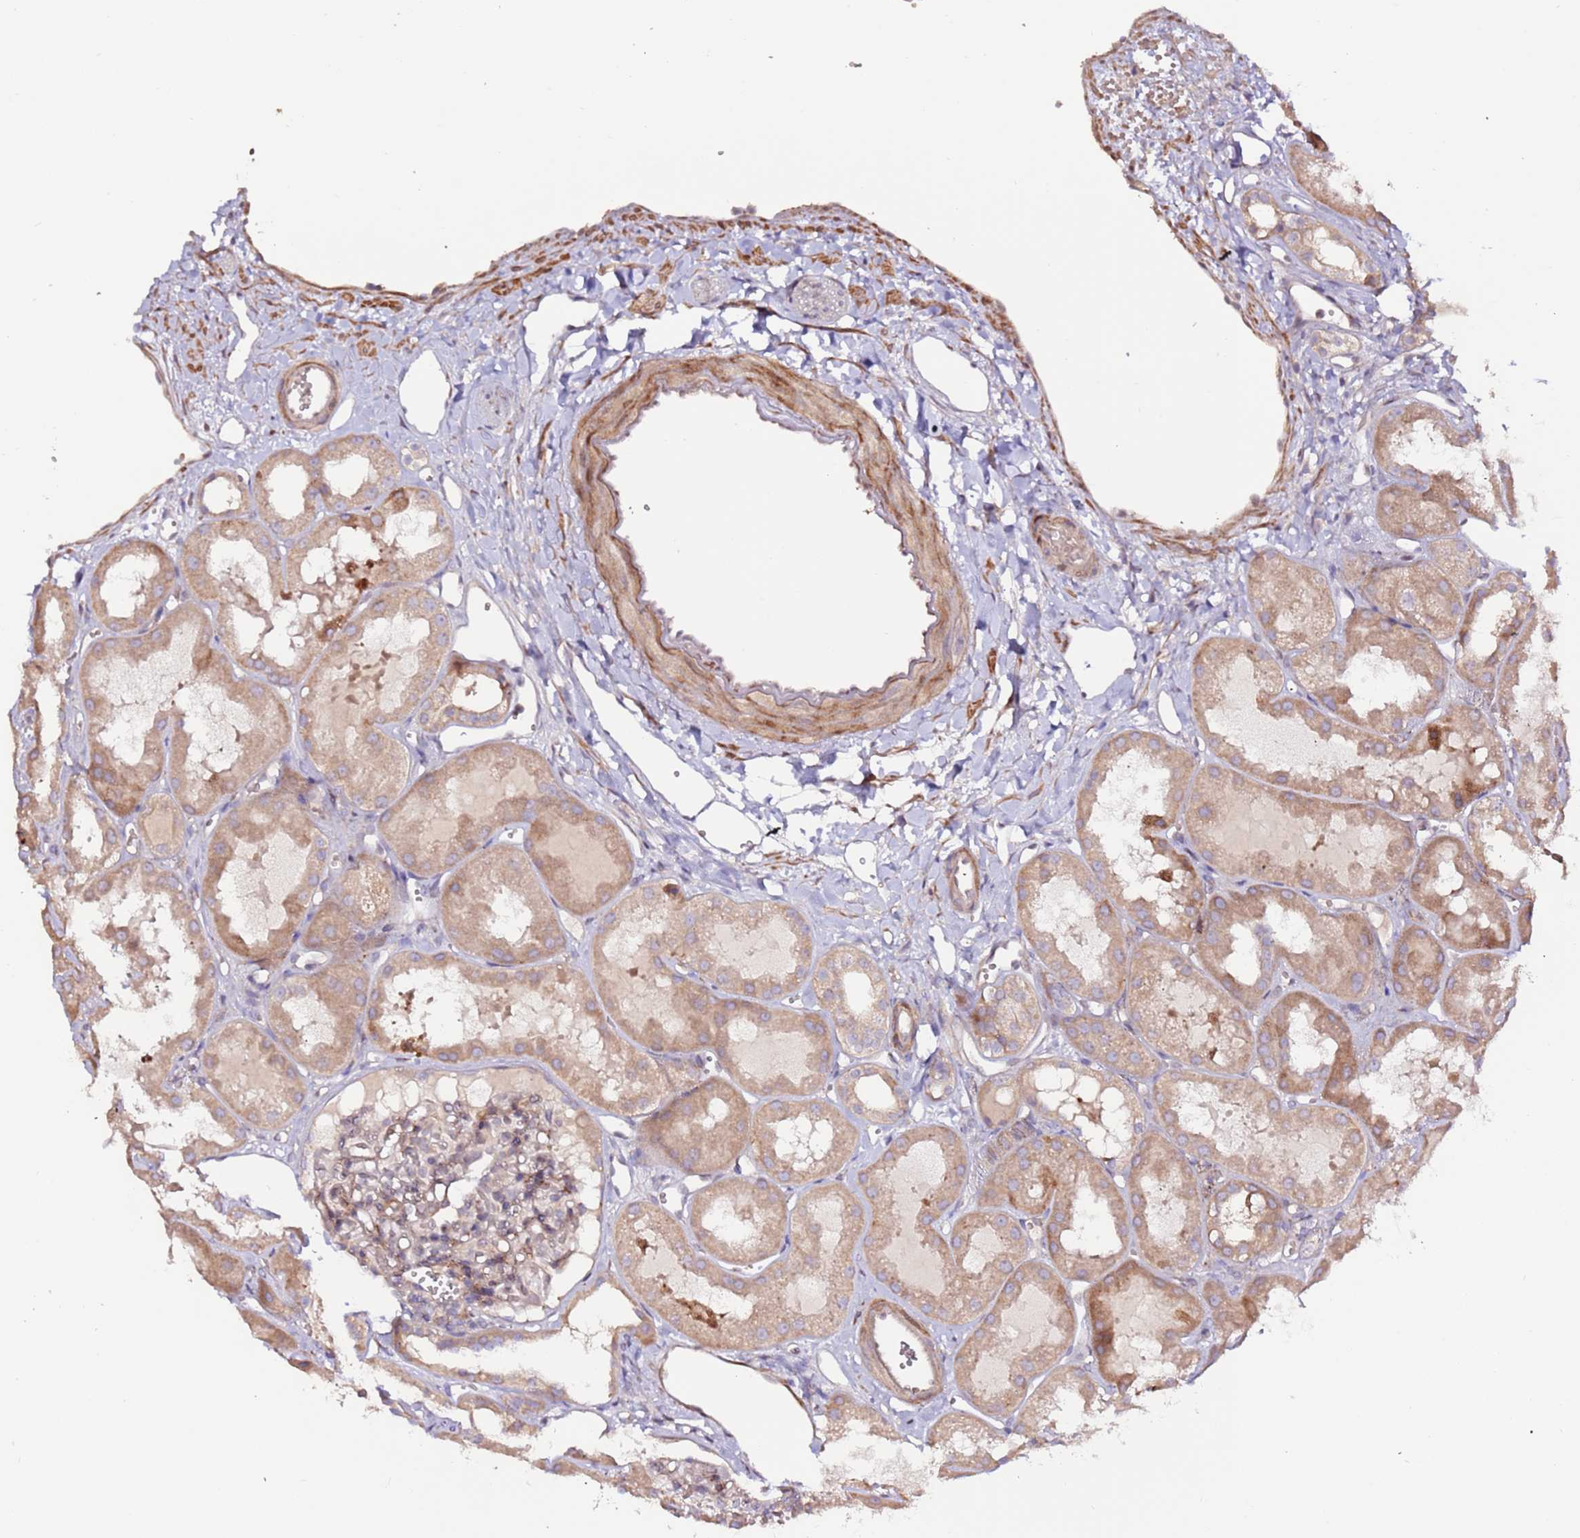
{"staining": {"intensity": "weak", "quantity": "25%-75%", "location": "cytoplasmic/membranous"}, "tissue": "kidney", "cell_type": "Cells in glomeruli", "image_type": "normal", "snomed": [{"axis": "morphology", "description": "Normal tissue, NOS"}, {"axis": "topography", "description": "Kidney"}], "caption": "A brown stain labels weak cytoplasmic/membranous expression of a protein in cells in glomeruli of normal human kidney.", "gene": "HSD17B7", "patient": {"sex": "male", "age": 16}}